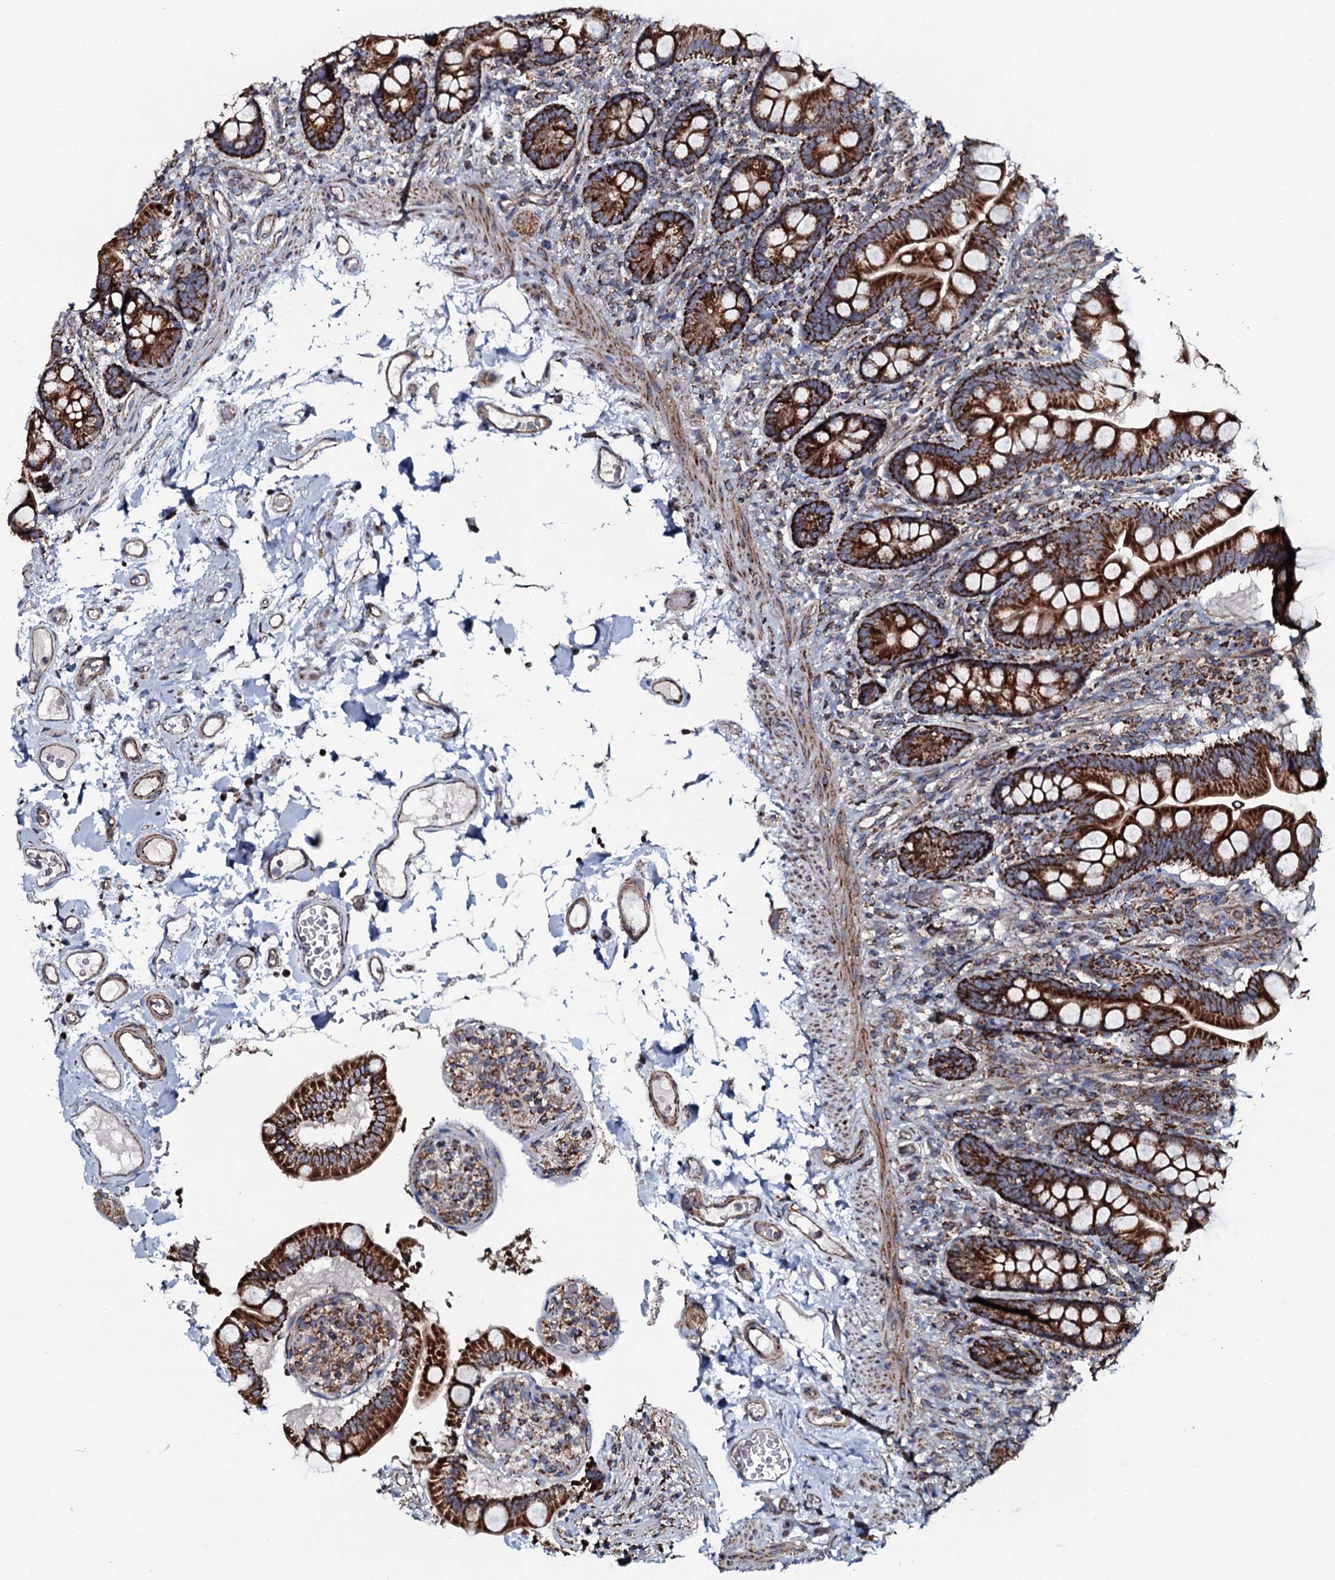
{"staining": {"intensity": "strong", "quantity": ">75%", "location": "cytoplasmic/membranous"}, "tissue": "small intestine", "cell_type": "Glandular cells", "image_type": "normal", "snomed": [{"axis": "morphology", "description": "Normal tissue, NOS"}, {"axis": "topography", "description": "Small intestine"}], "caption": "Immunohistochemistry (IHC) micrograph of normal small intestine stained for a protein (brown), which displays high levels of strong cytoplasmic/membranous expression in about >75% of glandular cells.", "gene": "EVC2", "patient": {"sex": "female", "age": 64}}